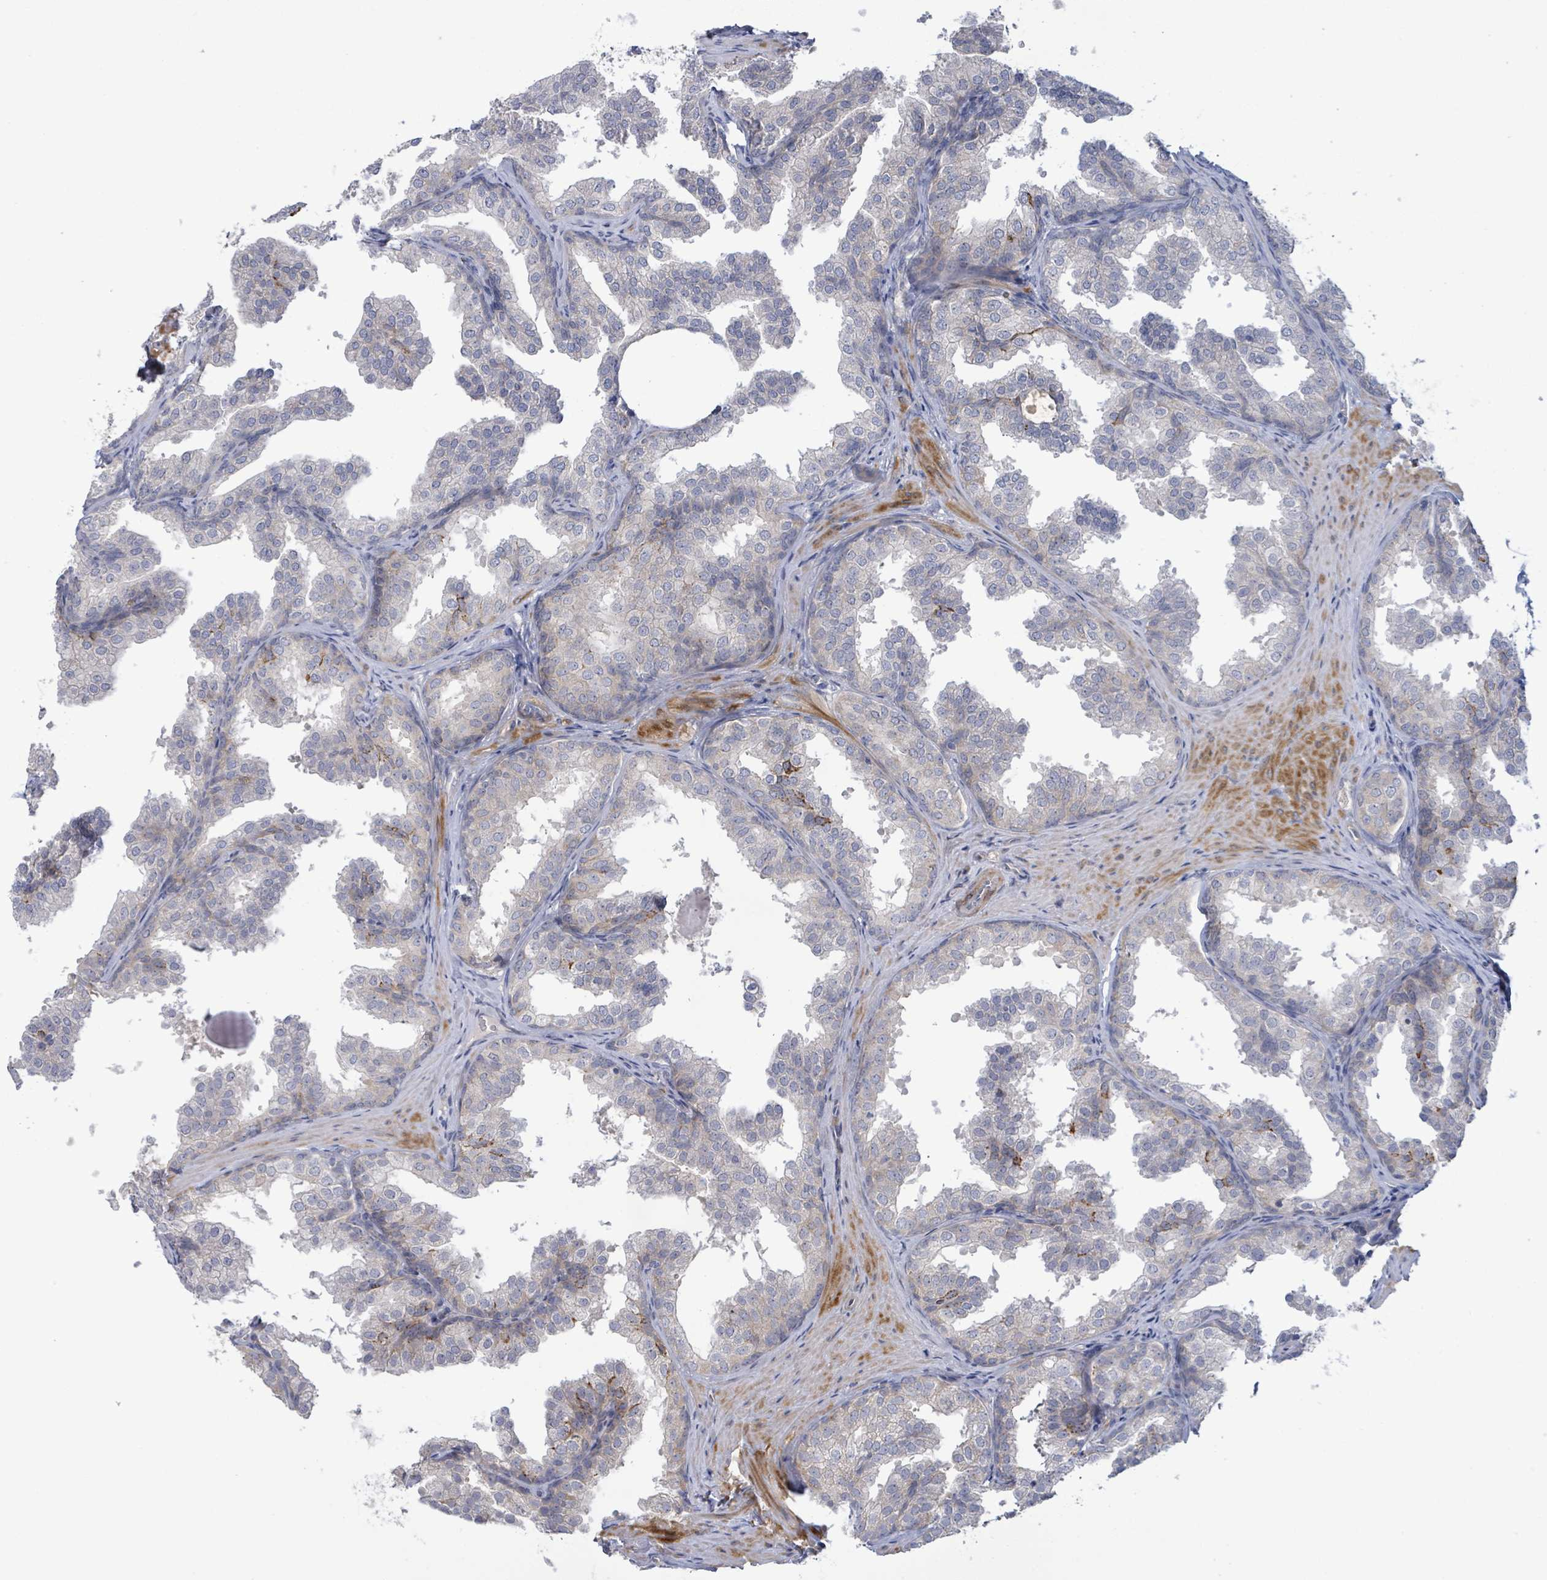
{"staining": {"intensity": "negative", "quantity": "none", "location": "none"}, "tissue": "prostate", "cell_type": "Glandular cells", "image_type": "normal", "snomed": [{"axis": "morphology", "description": "Normal tissue, NOS"}, {"axis": "topography", "description": "Prostate"}], "caption": "Glandular cells are negative for protein expression in normal human prostate.", "gene": "SLIT3", "patient": {"sex": "male", "age": 37}}